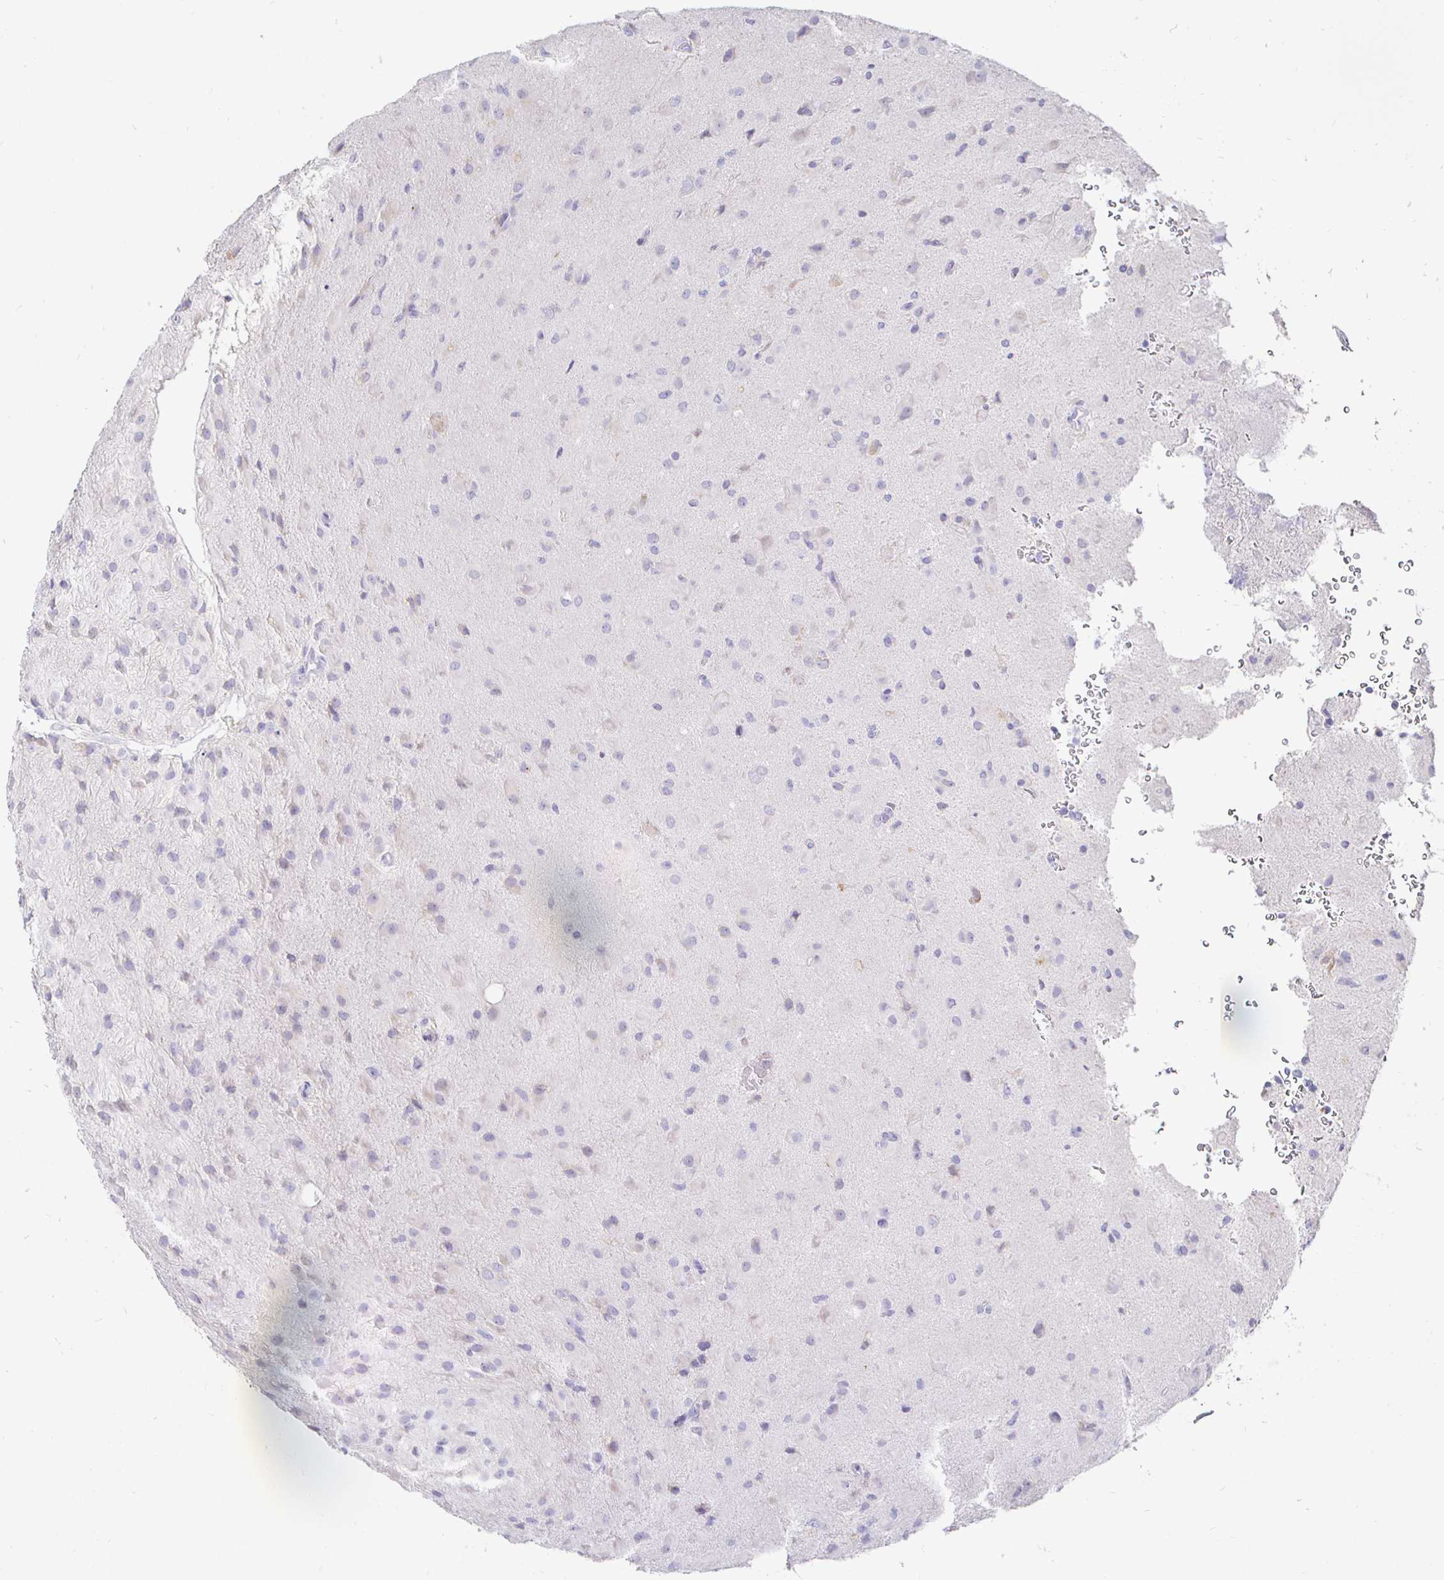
{"staining": {"intensity": "negative", "quantity": "none", "location": "none"}, "tissue": "glioma", "cell_type": "Tumor cells", "image_type": "cancer", "snomed": [{"axis": "morphology", "description": "Glioma, malignant, Low grade"}, {"axis": "topography", "description": "Brain"}], "caption": "Immunohistochemistry histopathology image of neoplastic tissue: human malignant glioma (low-grade) stained with DAB (3,3'-diaminobenzidine) demonstrates no significant protein staining in tumor cells.", "gene": "CXCR3", "patient": {"sex": "male", "age": 58}}